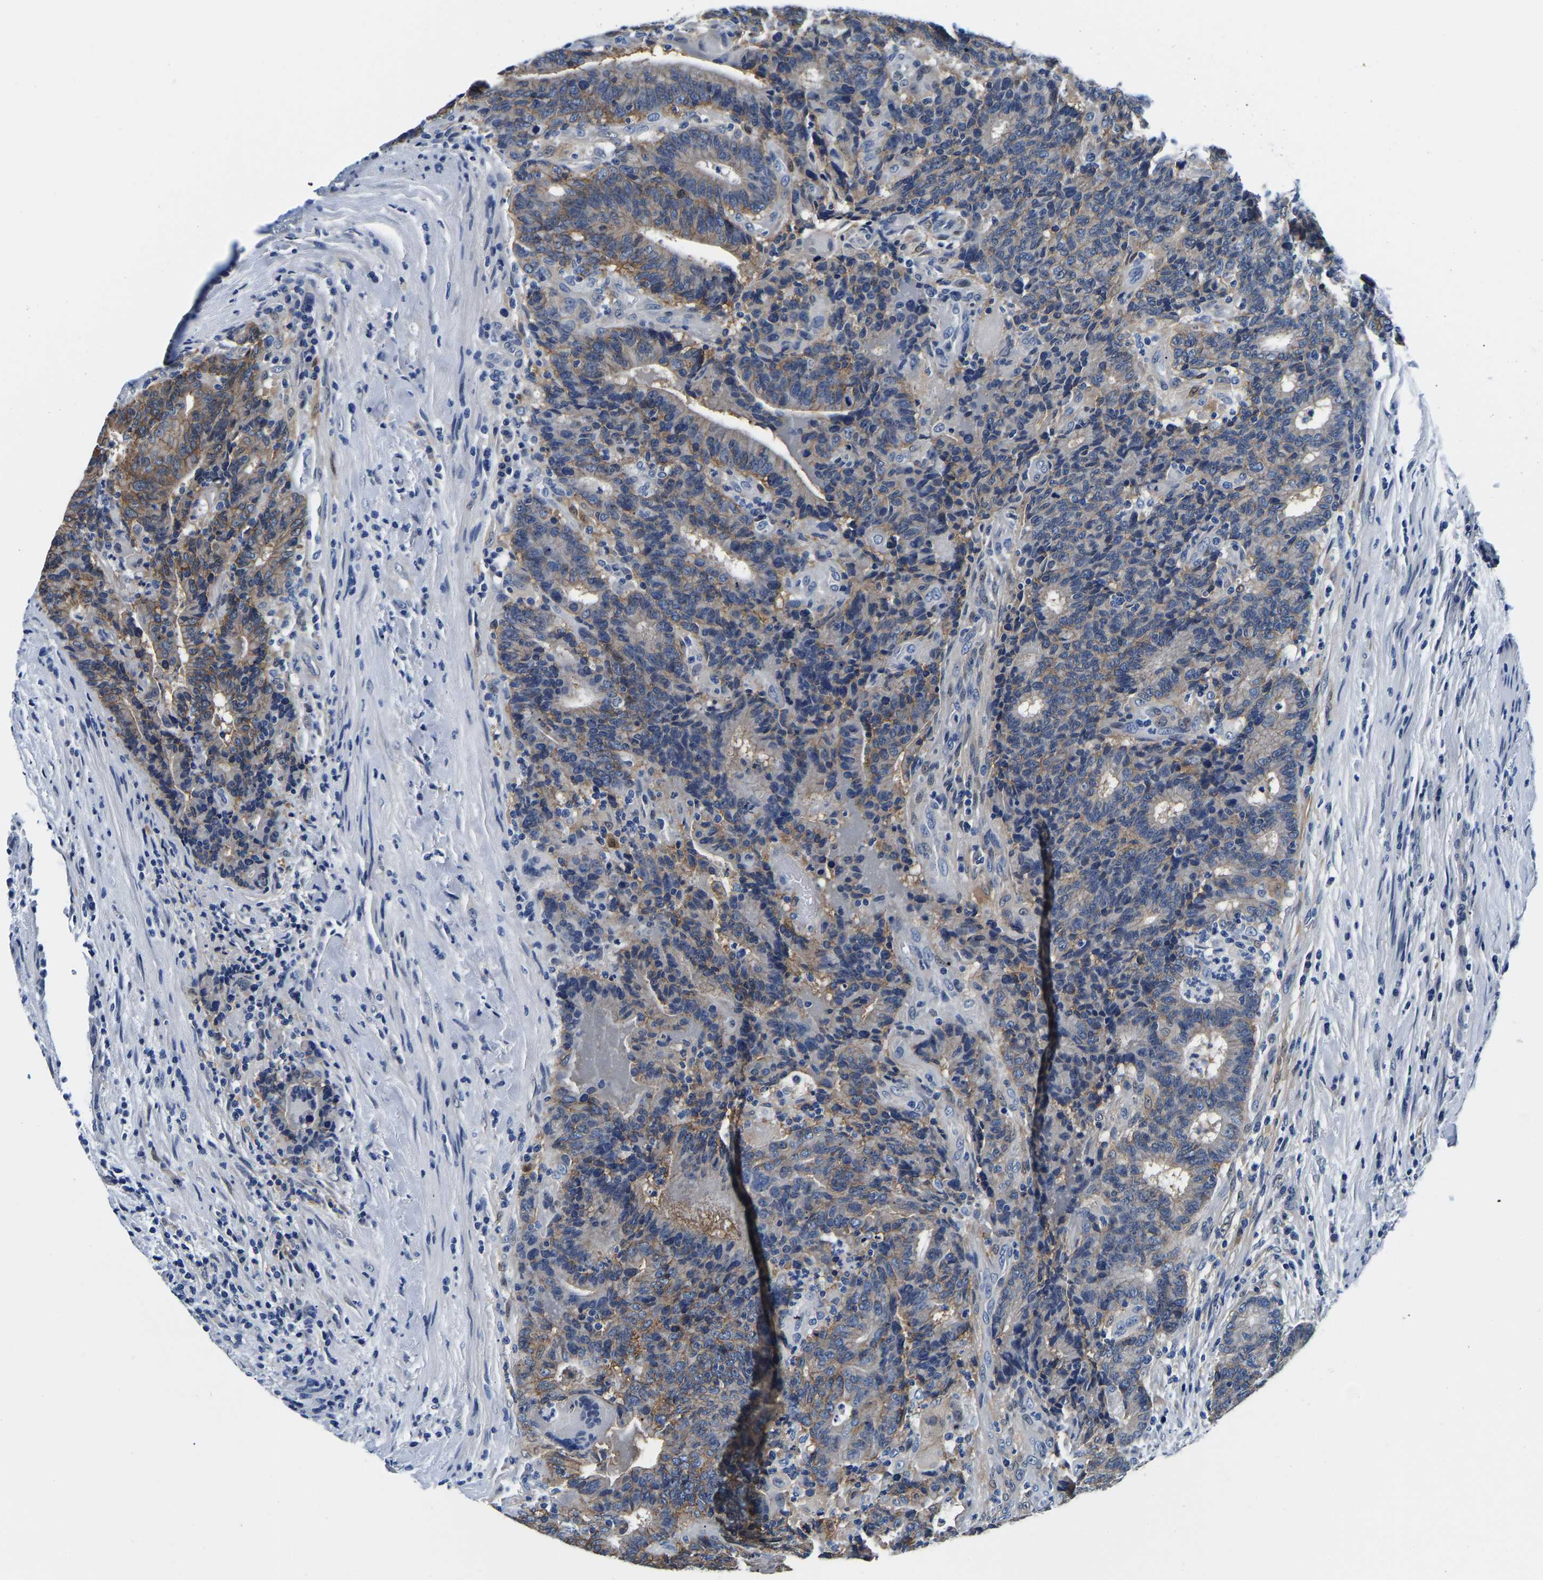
{"staining": {"intensity": "weak", "quantity": "25%-75%", "location": "cytoplasmic/membranous"}, "tissue": "colorectal cancer", "cell_type": "Tumor cells", "image_type": "cancer", "snomed": [{"axis": "morphology", "description": "Normal tissue, NOS"}, {"axis": "morphology", "description": "Adenocarcinoma, NOS"}, {"axis": "topography", "description": "Colon"}], "caption": "This is a photomicrograph of IHC staining of colorectal cancer, which shows weak staining in the cytoplasmic/membranous of tumor cells.", "gene": "ACO1", "patient": {"sex": "female", "age": 75}}